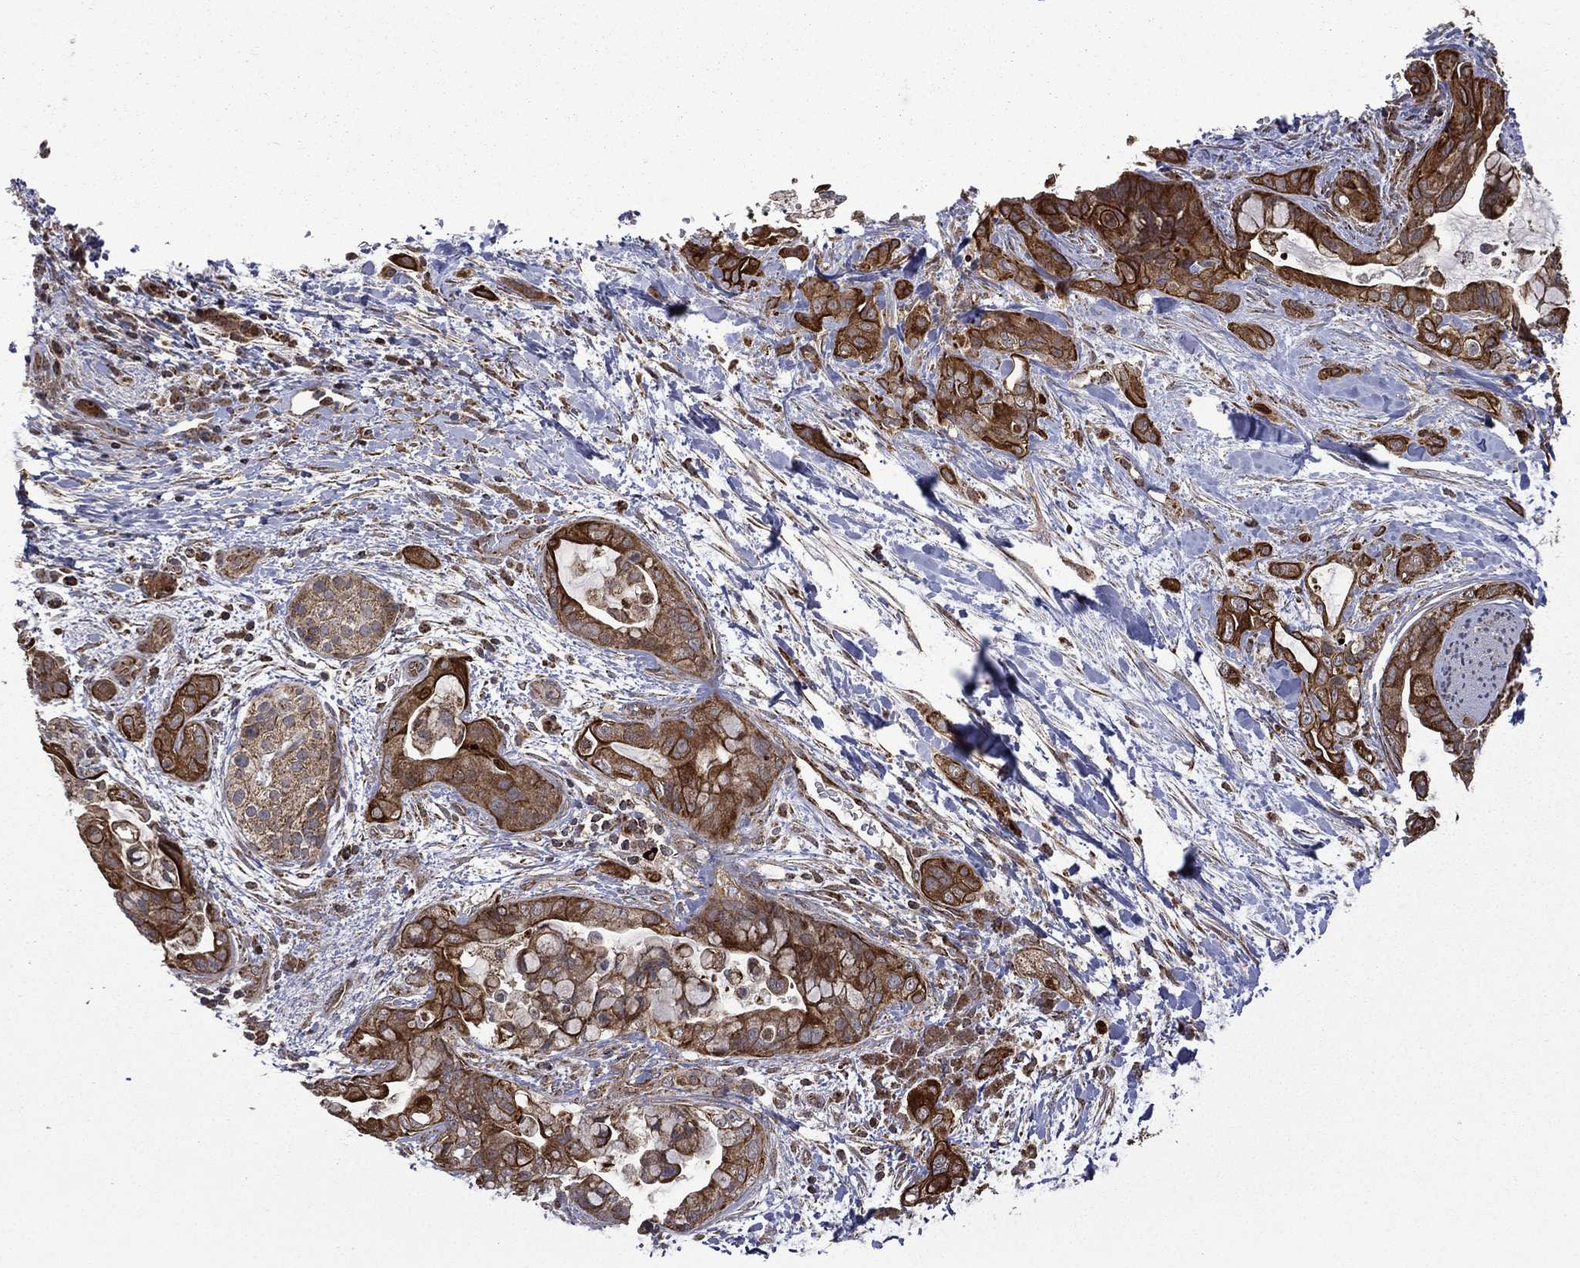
{"staining": {"intensity": "strong", "quantity": ">75%", "location": "cytoplasmic/membranous"}, "tissue": "pancreatic cancer", "cell_type": "Tumor cells", "image_type": "cancer", "snomed": [{"axis": "morphology", "description": "Adenocarcinoma, NOS"}, {"axis": "topography", "description": "Pancreas"}], "caption": "Adenocarcinoma (pancreatic) stained for a protein demonstrates strong cytoplasmic/membranous positivity in tumor cells.", "gene": "GIMAP6", "patient": {"sex": "male", "age": 71}}